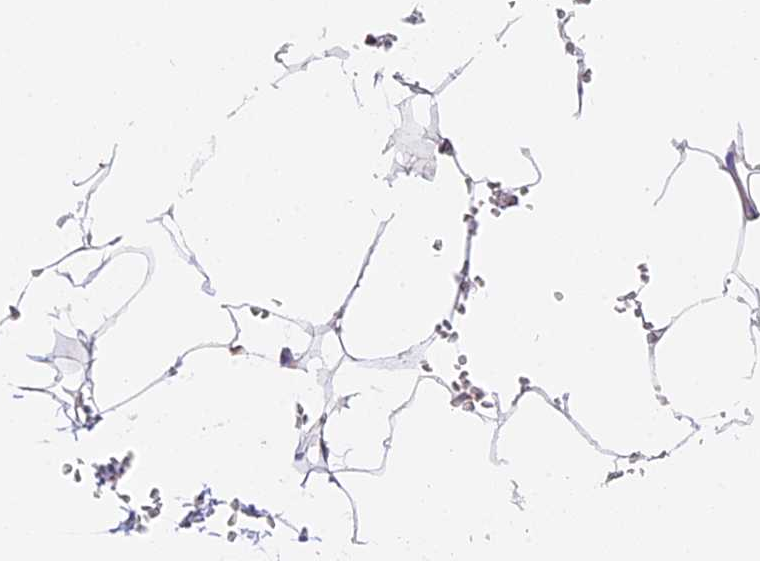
{"staining": {"intensity": "moderate", "quantity": "25%-75%", "location": "cytoplasmic/membranous,nuclear"}, "tissue": "adipose tissue", "cell_type": "Adipocytes", "image_type": "normal", "snomed": [{"axis": "morphology", "description": "Normal tissue, NOS"}, {"axis": "topography", "description": "Gallbladder"}, {"axis": "topography", "description": "Peripheral nerve tissue"}], "caption": "High-power microscopy captured an immunohistochemistry (IHC) micrograph of normal adipose tissue, revealing moderate cytoplasmic/membranous,nuclear expression in about 25%-75% of adipocytes. (DAB (3,3'-diaminobenzidine) = brown stain, brightfield microscopy at high magnification).", "gene": "HERPUD1", "patient": {"sex": "male", "age": 38}}